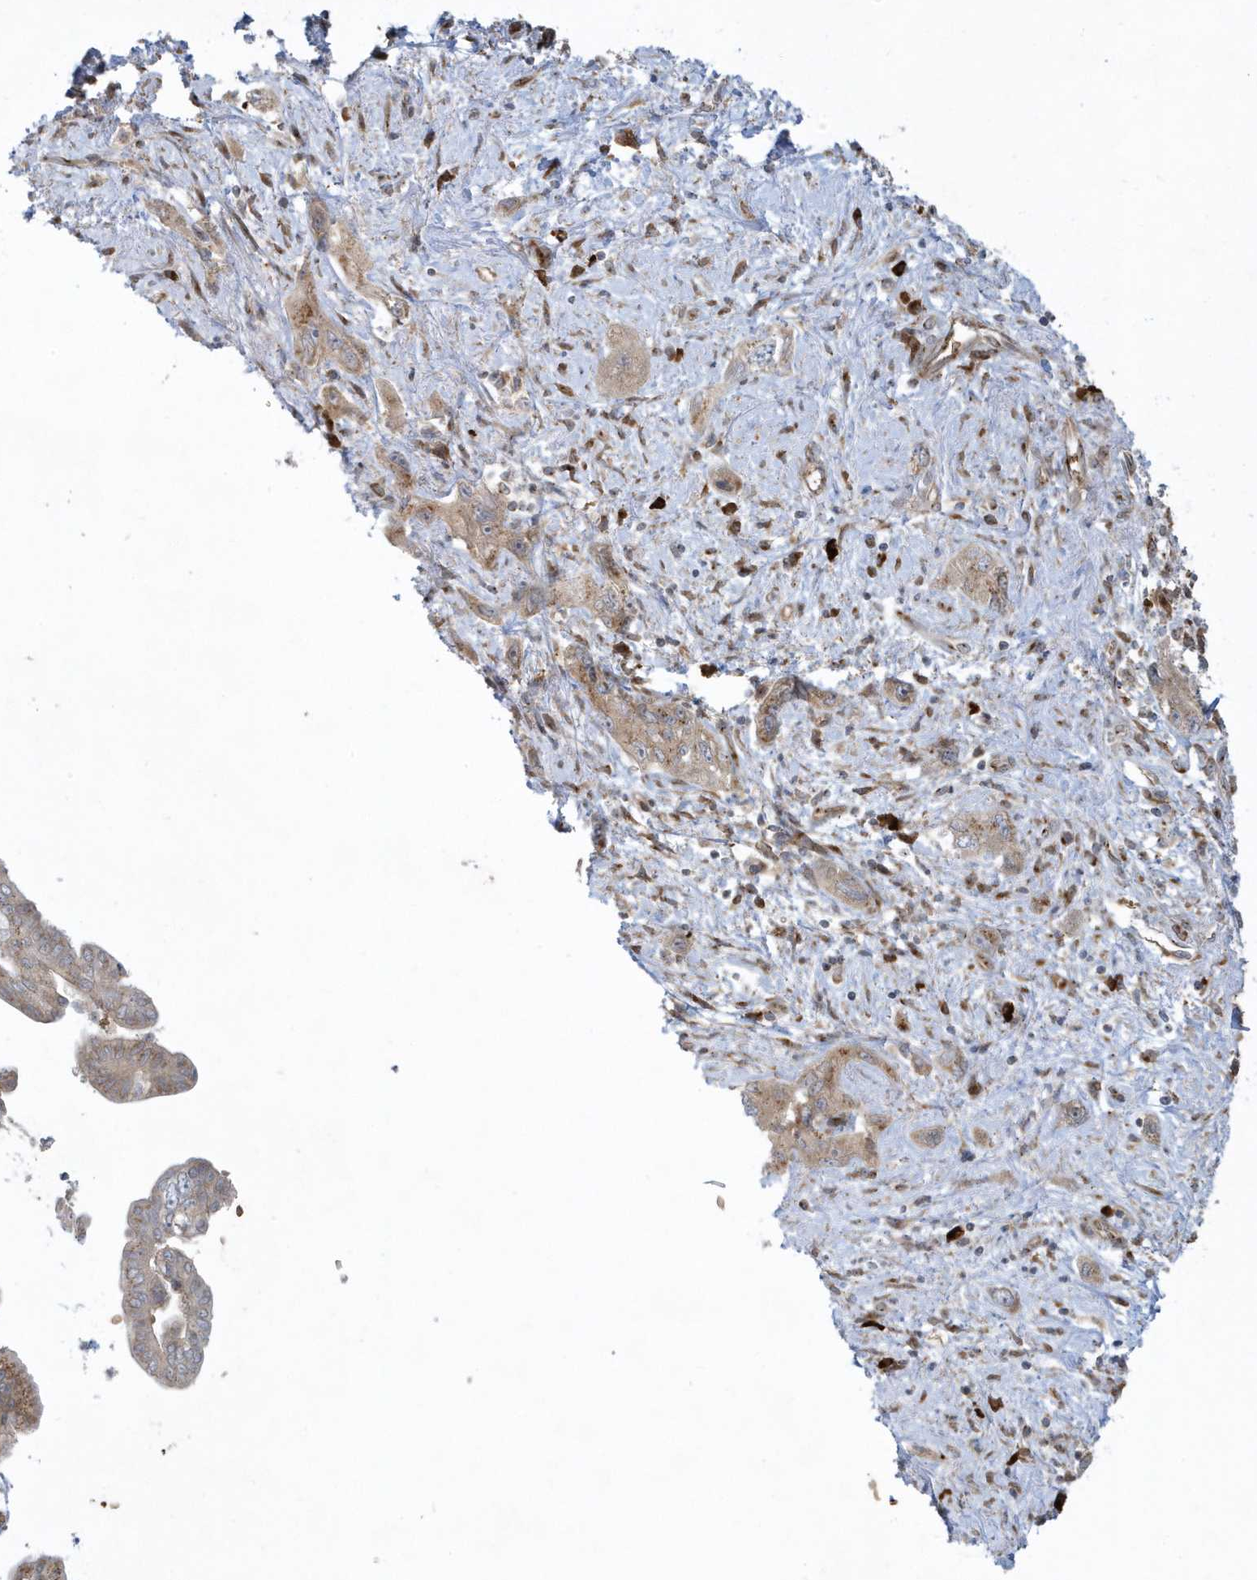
{"staining": {"intensity": "moderate", "quantity": ">75%", "location": "cytoplasmic/membranous"}, "tissue": "pancreatic cancer", "cell_type": "Tumor cells", "image_type": "cancer", "snomed": [{"axis": "morphology", "description": "Adenocarcinoma, NOS"}, {"axis": "topography", "description": "Pancreas"}], "caption": "Protein expression analysis of human adenocarcinoma (pancreatic) reveals moderate cytoplasmic/membranous expression in approximately >75% of tumor cells.", "gene": "RPP40", "patient": {"sex": "female", "age": 73}}